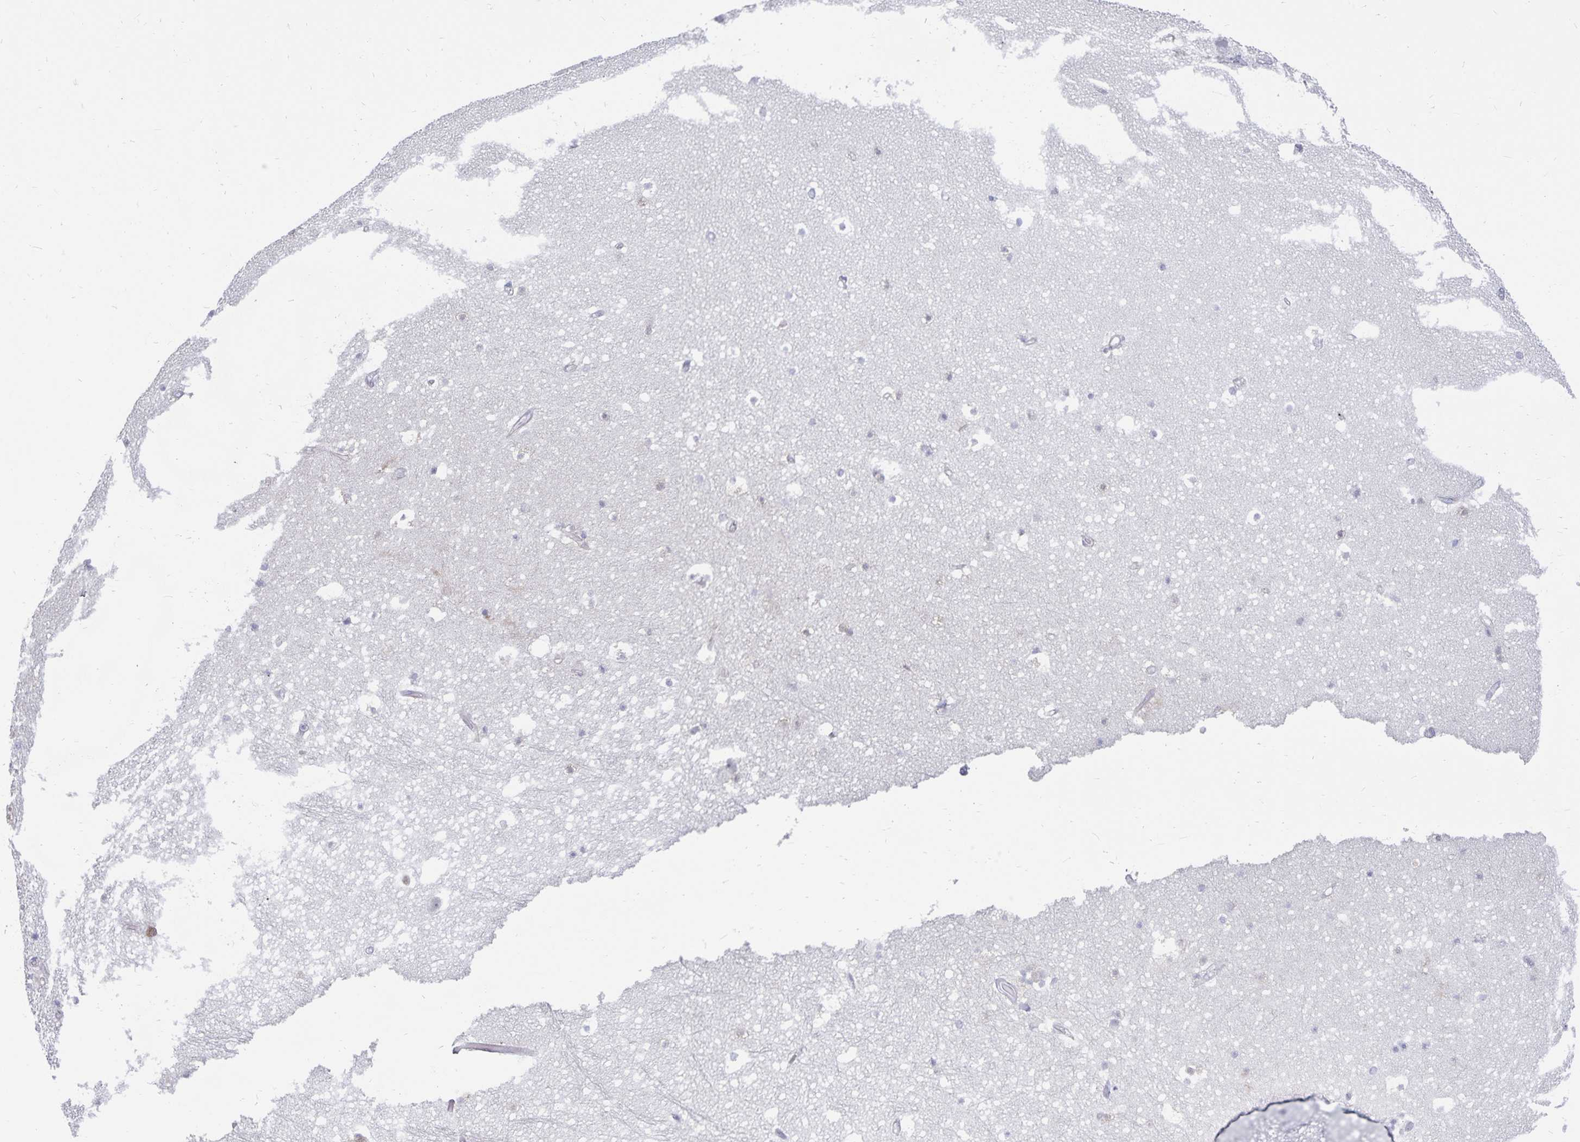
{"staining": {"intensity": "weak", "quantity": "<25%", "location": "nuclear"}, "tissue": "hippocampus", "cell_type": "Glial cells", "image_type": "normal", "snomed": [{"axis": "morphology", "description": "Normal tissue, NOS"}, {"axis": "topography", "description": "Hippocampus"}], "caption": "A histopathology image of human hippocampus is negative for staining in glial cells. (DAB (3,3'-diaminobenzidine) IHC, high magnification).", "gene": "CDKN2B", "patient": {"sex": "male", "age": 26}}